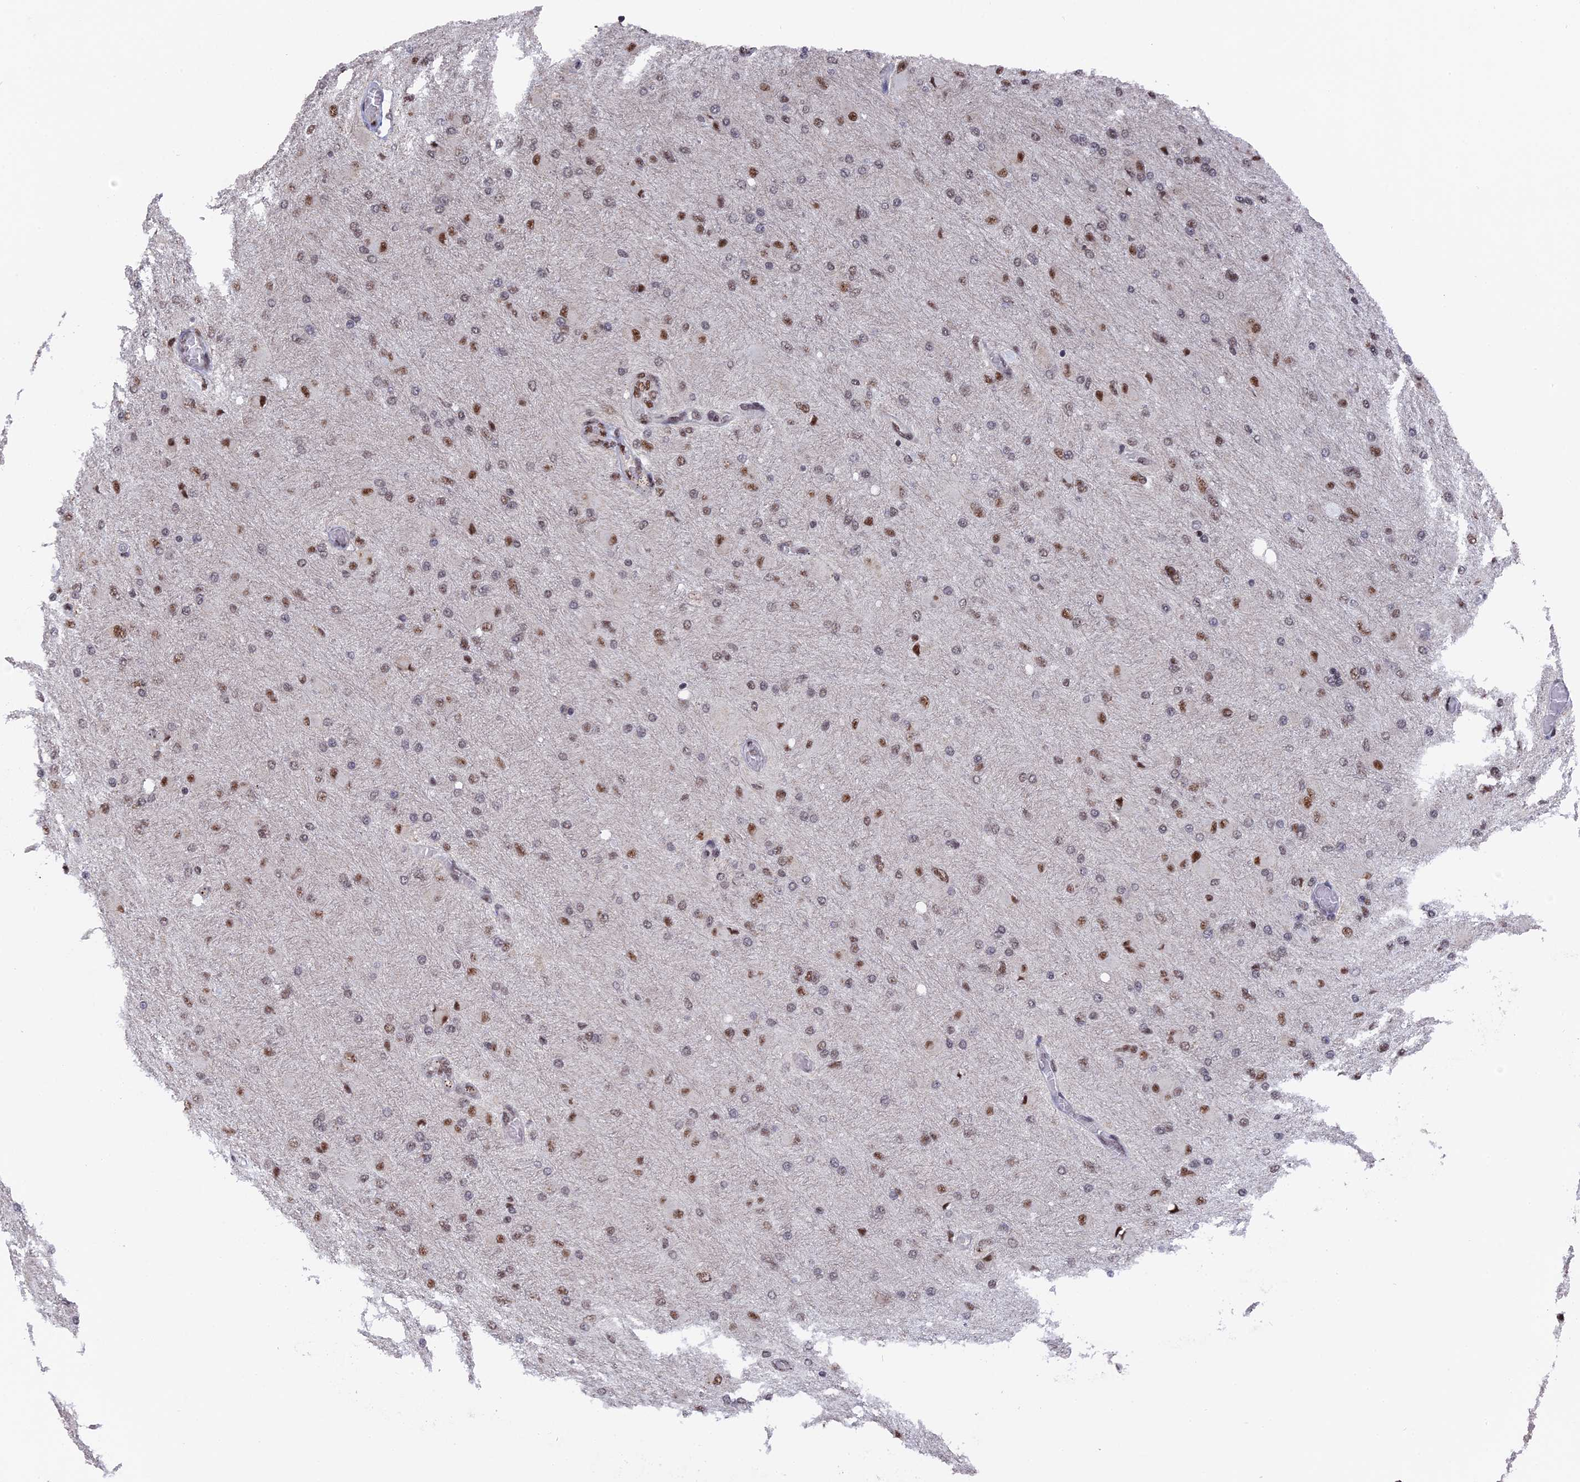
{"staining": {"intensity": "moderate", "quantity": "25%-75%", "location": "nuclear"}, "tissue": "glioma", "cell_type": "Tumor cells", "image_type": "cancer", "snomed": [{"axis": "morphology", "description": "Glioma, malignant, High grade"}, {"axis": "topography", "description": "Cerebral cortex"}], "caption": "Protein staining of glioma tissue displays moderate nuclear expression in about 25%-75% of tumor cells.", "gene": "SF3A2", "patient": {"sex": "female", "age": 36}}